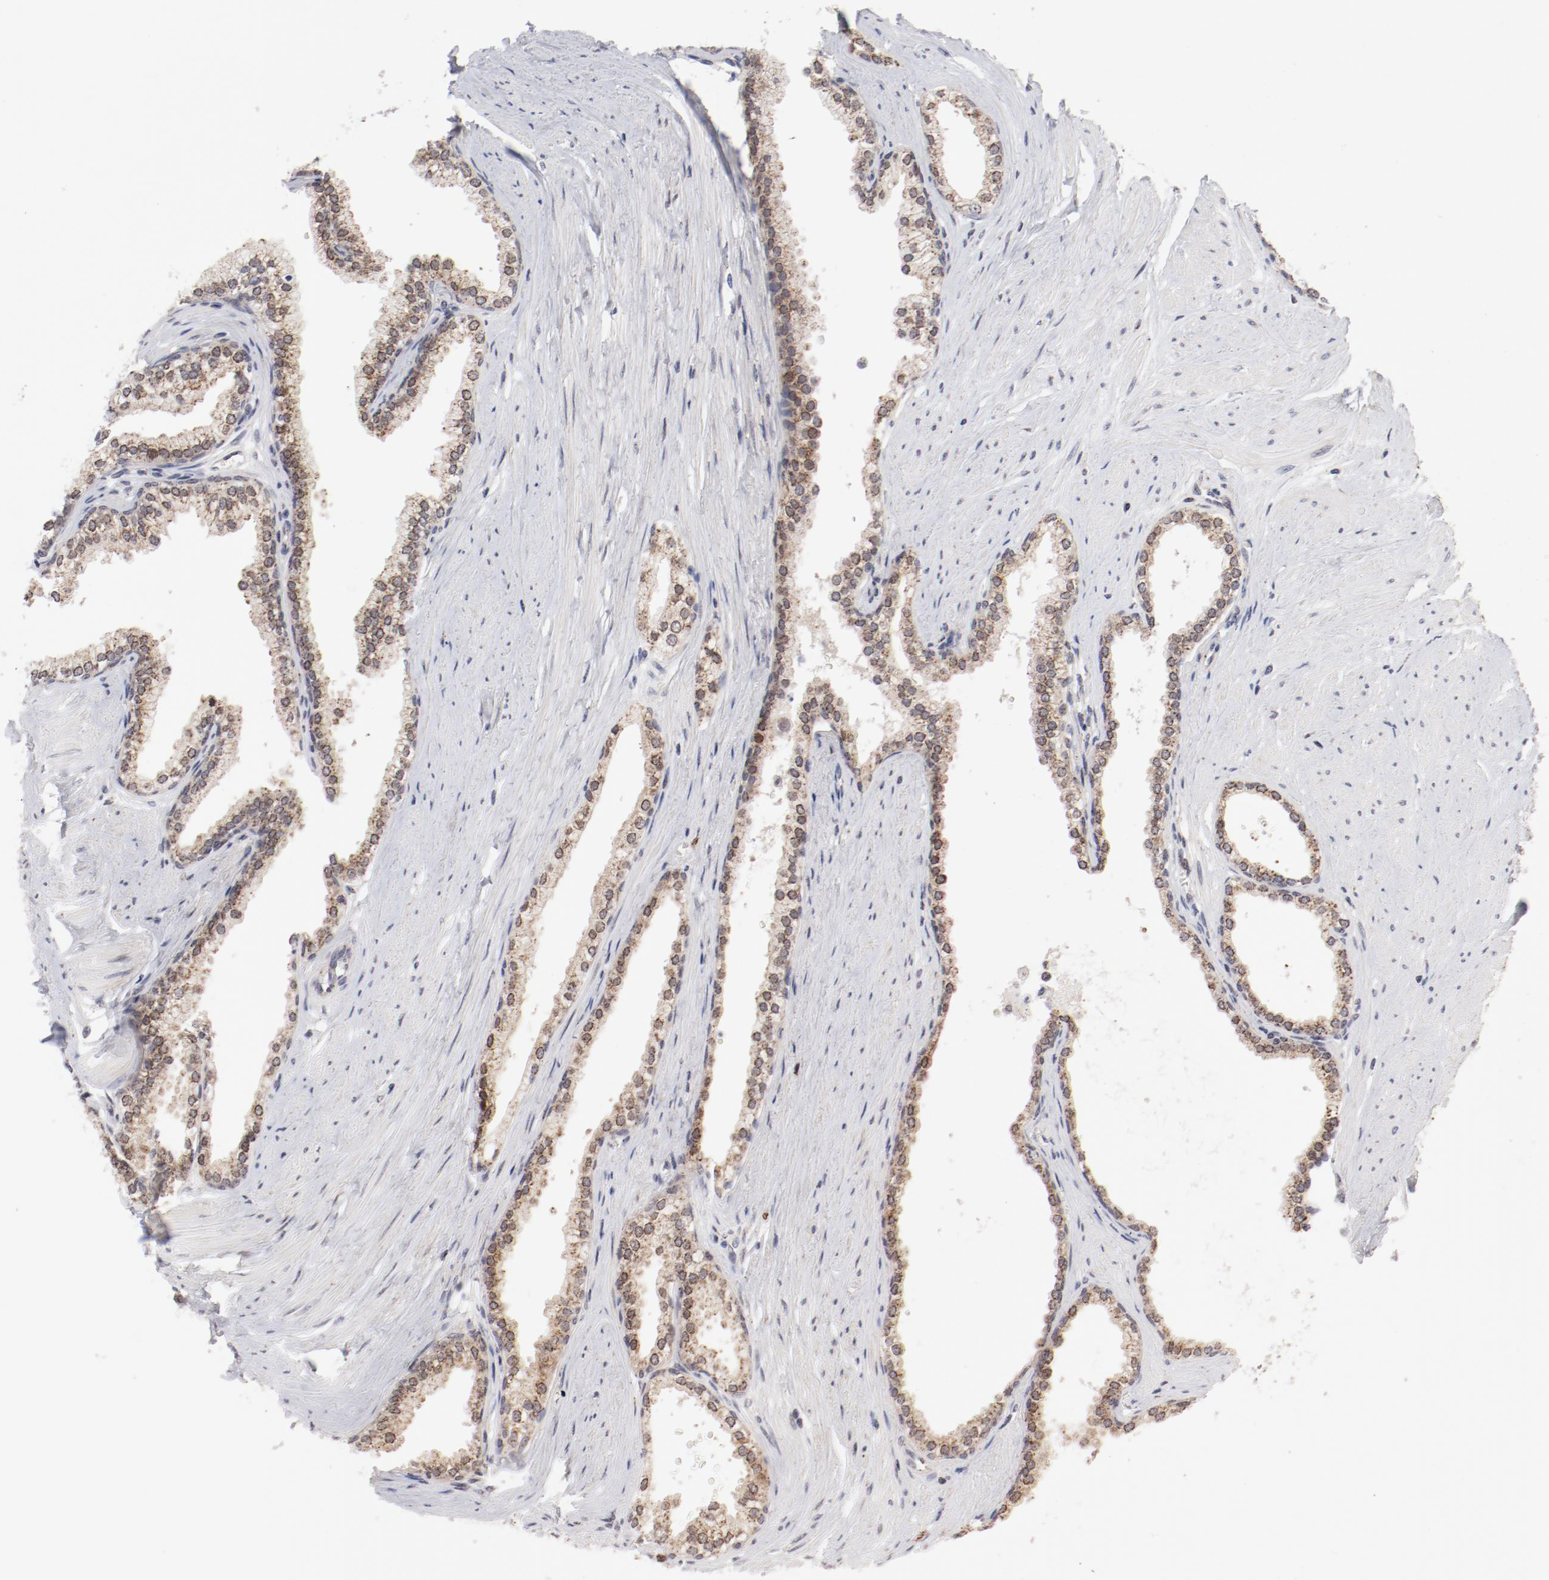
{"staining": {"intensity": "moderate", "quantity": ">75%", "location": "cytoplasmic/membranous"}, "tissue": "prostate", "cell_type": "Glandular cells", "image_type": "normal", "snomed": [{"axis": "morphology", "description": "Normal tissue, NOS"}, {"axis": "topography", "description": "Prostate"}], "caption": "Immunohistochemical staining of unremarkable prostate exhibits moderate cytoplasmic/membranous protein staining in about >75% of glandular cells. (Stains: DAB in brown, nuclei in blue, Microscopy: brightfield microscopy at high magnification).", "gene": "RPL12", "patient": {"sex": "male", "age": 64}}